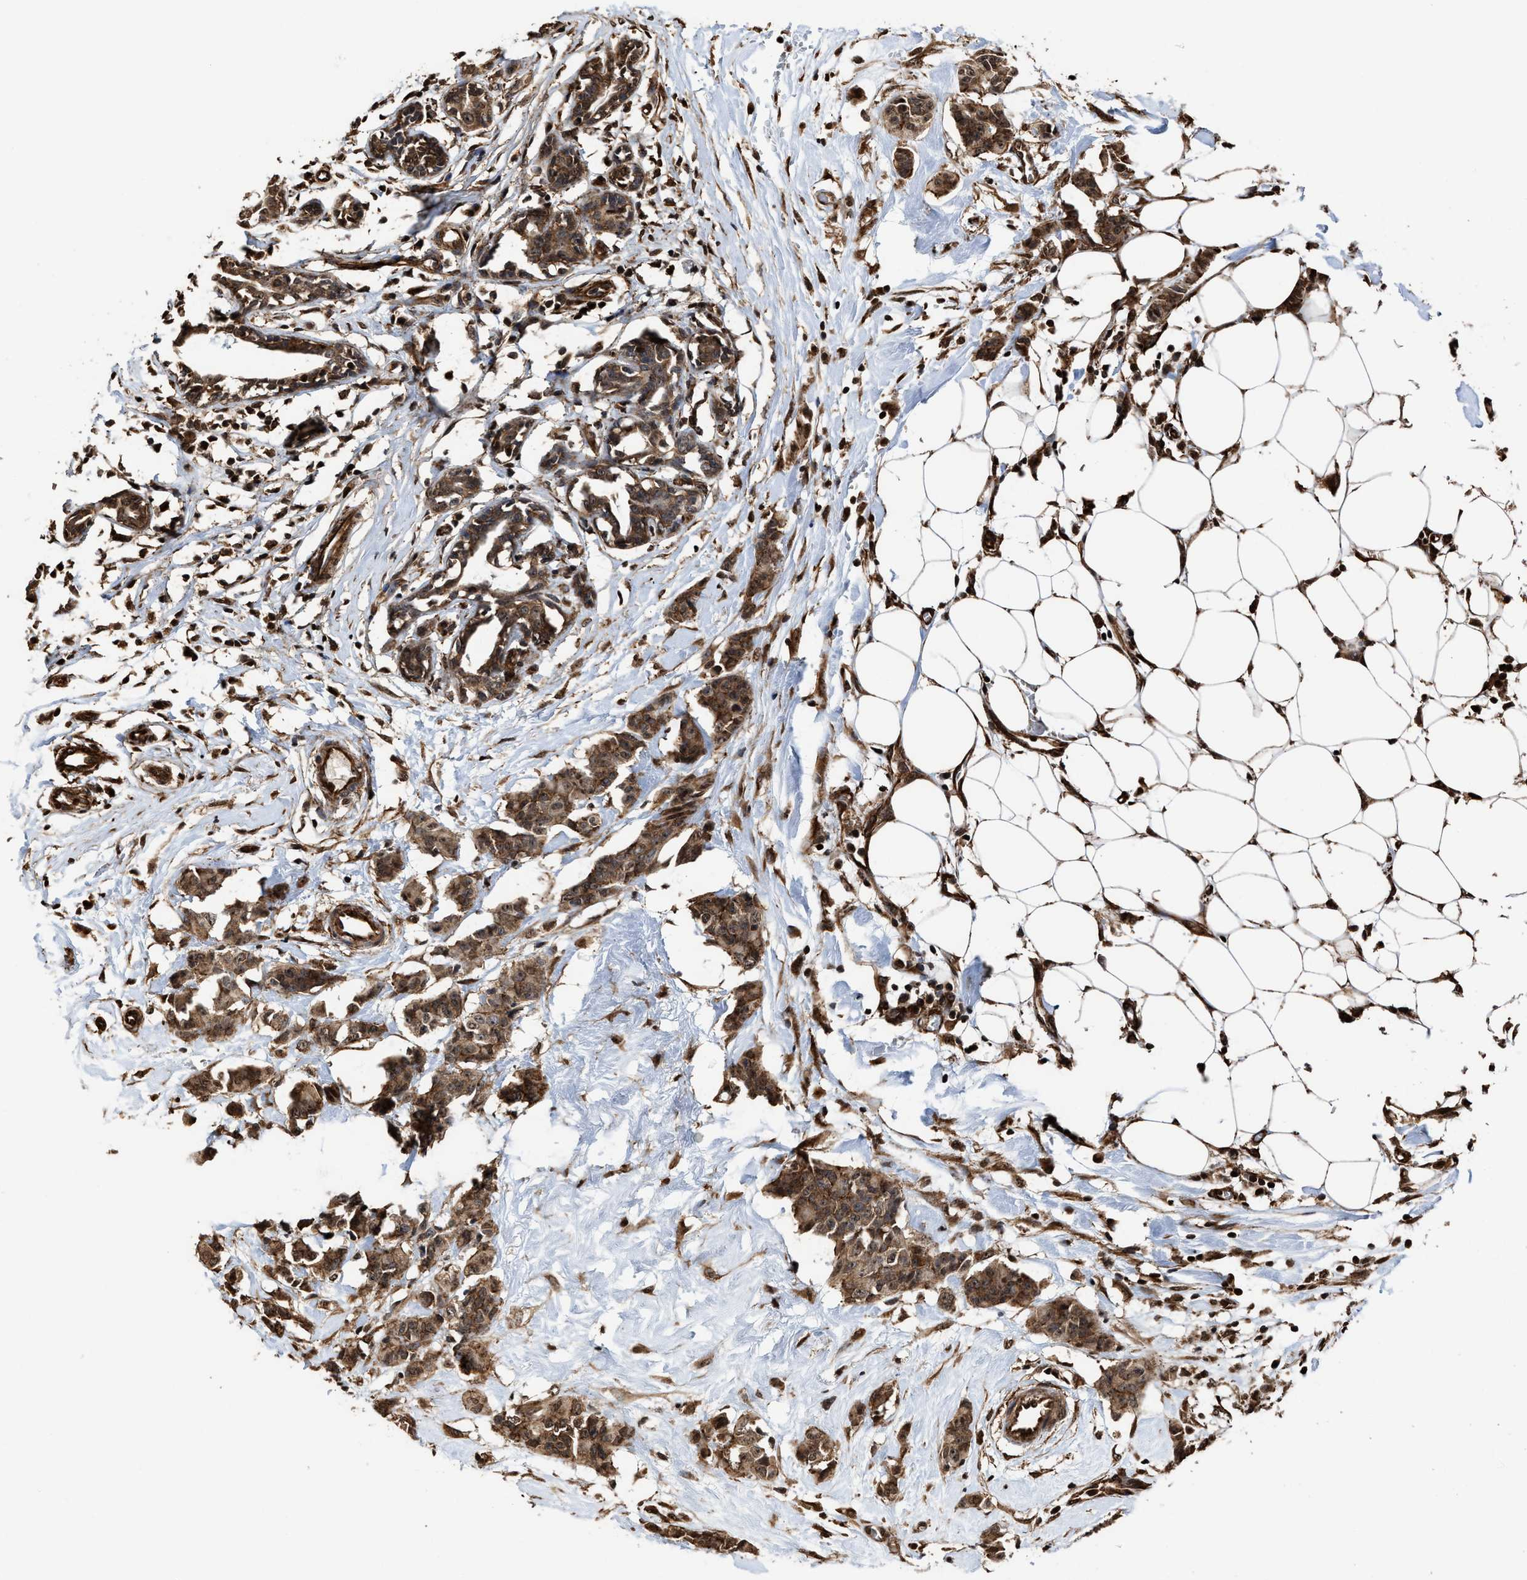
{"staining": {"intensity": "moderate", "quantity": ">75%", "location": "cytoplasmic/membranous"}, "tissue": "breast cancer", "cell_type": "Tumor cells", "image_type": "cancer", "snomed": [{"axis": "morphology", "description": "Normal tissue, NOS"}, {"axis": "morphology", "description": "Duct carcinoma"}, {"axis": "topography", "description": "Breast"}], "caption": "This is a photomicrograph of immunohistochemistry (IHC) staining of invasive ductal carcinoma (breast), which shows moderate positivity in the cytoplasmic/membranous of tumor cells.", "gene": "SEPTIN2", "patient": {"sex": "female", "age": 40}}